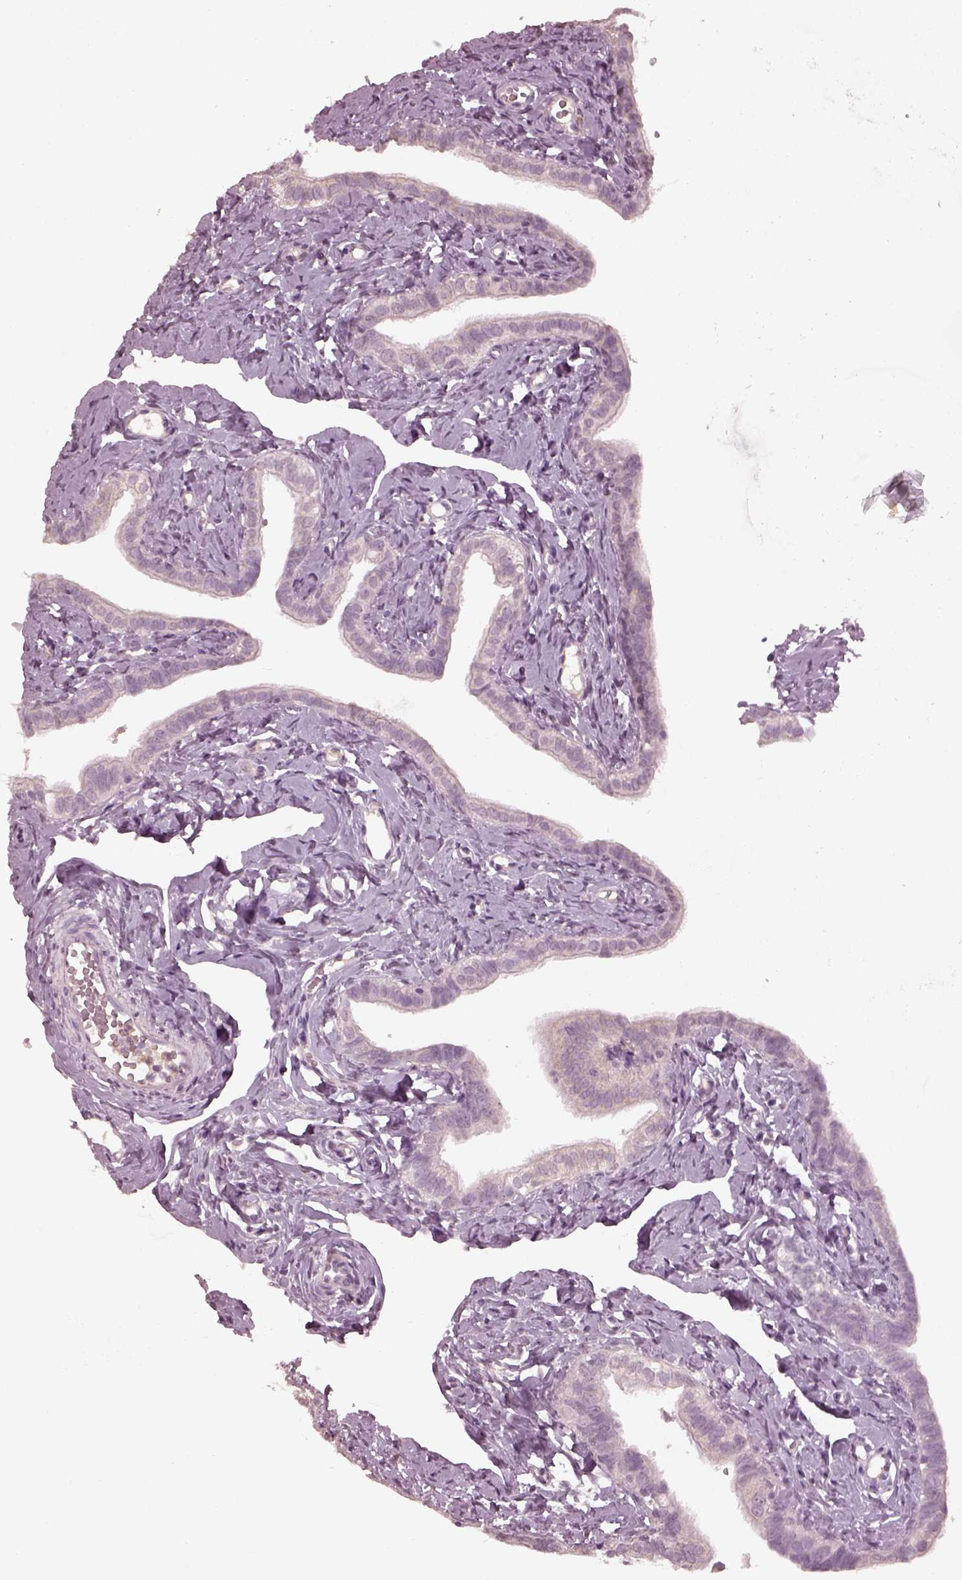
{"staining": {"intensity": "negative", "quantity": "none", "location": "none"}, "tissue": "fallopian tube", "cell_type": "Glandular cells", "image_type": "normal", "snomed": [{"axis": "morphology", "description": "Normal tissue, NOS"}, {"axis": "topography", "description": "Fallopian tube"}], "caption": "The immunohistochemistry (IHC) photomicrograph has no significant positivity in glandular cells of fallopian tube.", "gene": "KRT79", "patient": {"sex": "female", "age": 41}}